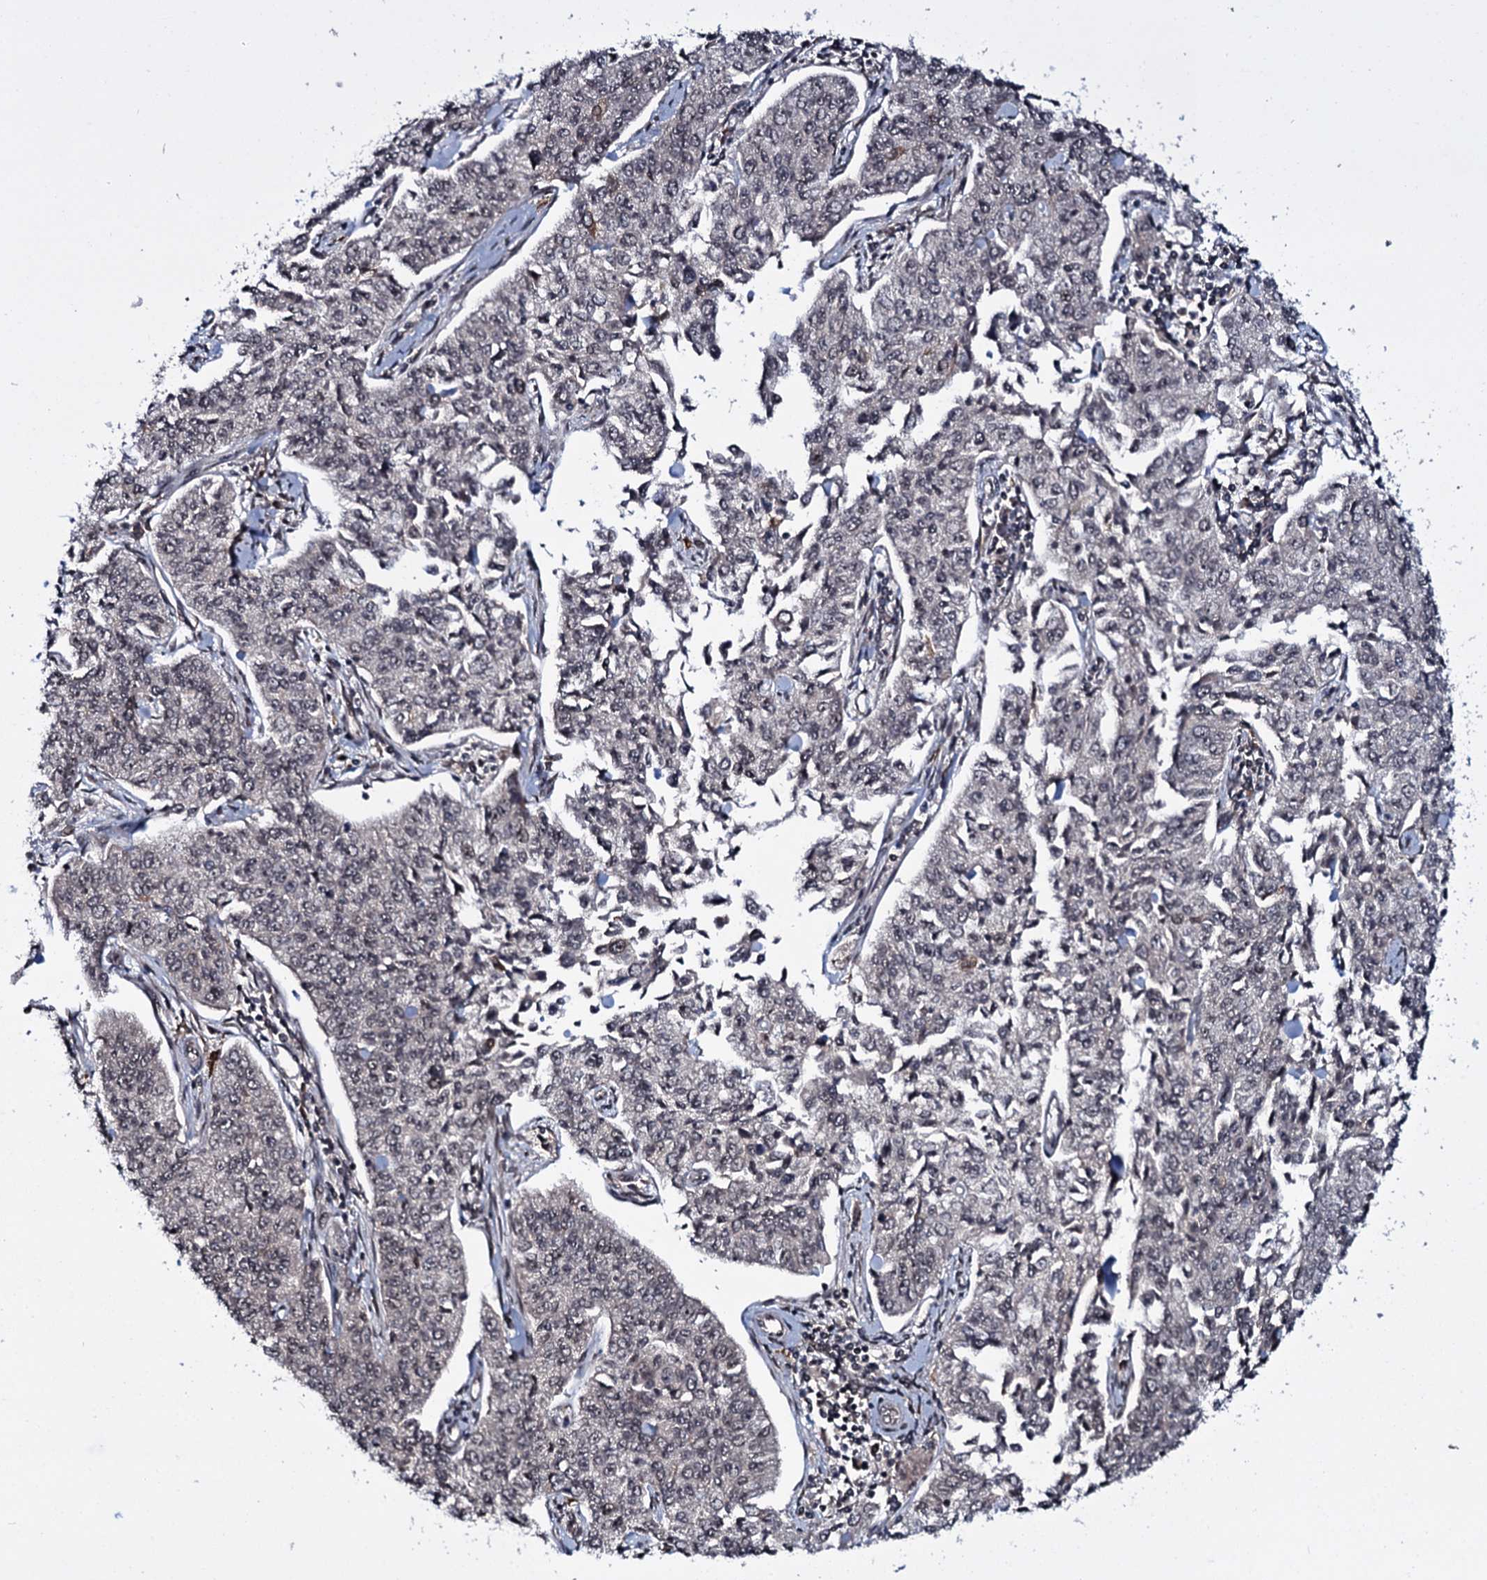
{"staining": {"intensity": "weak", "quantity": "<25%", "location": "nuclear"}, "tissue": "cervical cancer", "cell_type": "Tumor cells", "image_type": "cancer", "snomed": [{"axis": "morphology", "description": "Squamous cell carcinoma, NOS"}, {"axis": "topography", "description": "Cervix"}], "caption": "DAB immunohistochemical staining of human cervical cancer reveals no significant expression in tumor cells.", "gene": "HDDC3", "patient": {"sex": "female", "age": 35}}